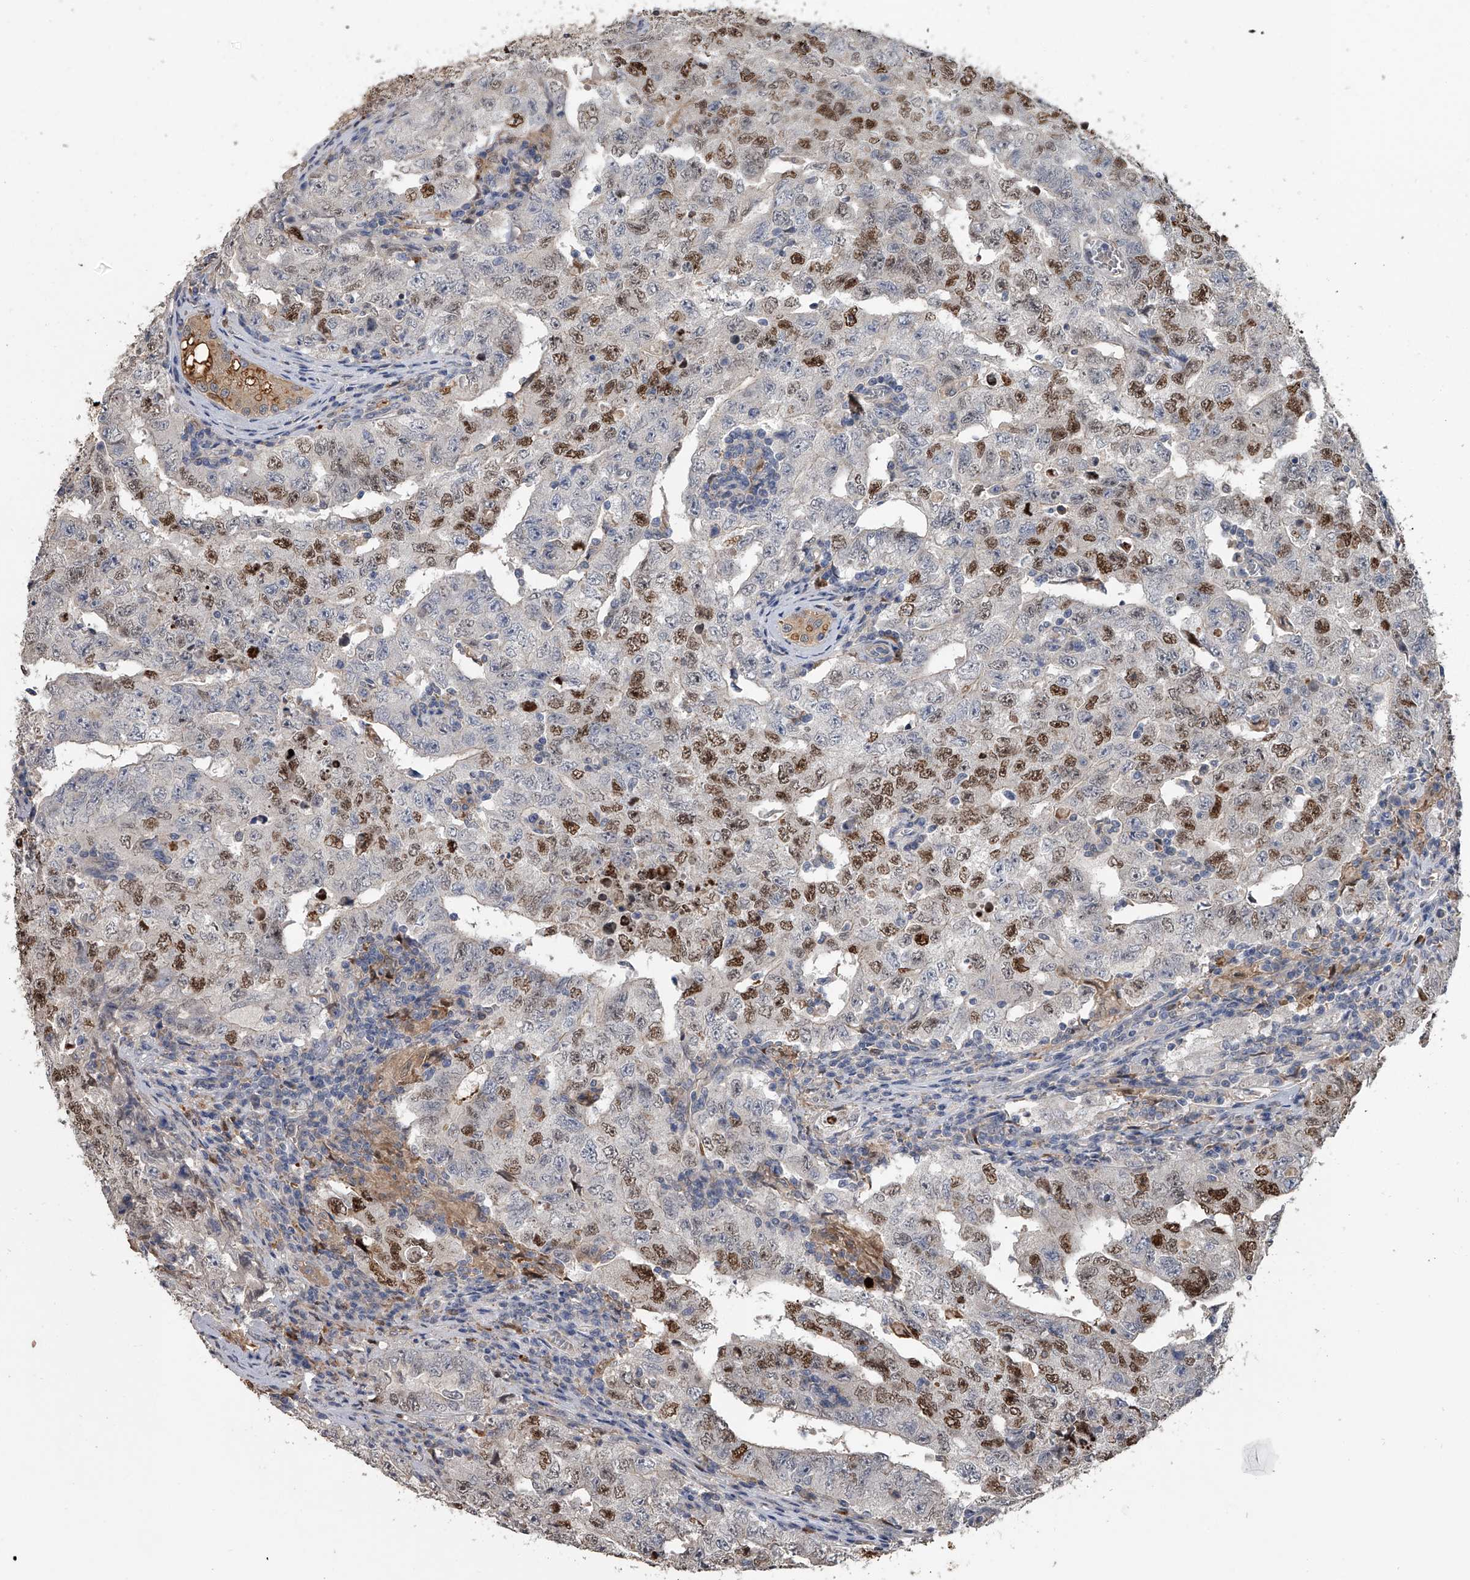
{"staining": {"intensity": "moderate", "quantity": "25%-75%", "location": "nuclear"}, "tissue": "testis cancer", "cell_type": "Tumor cells", "image_type": "cancer", "snomed": [{"axis": "morphology", "description": "Carcinoma, Embryonal, NOS"}, {"axis": "topography", "description": "Testis"}], "caption": "IHC of human embryonal carcinoma (testis) shows medium levels of moderate nuclear staining in about 25%-75% of tumor cells.", "gene": "DOCK9", "patient": {"sex": "male", "age": 26}}